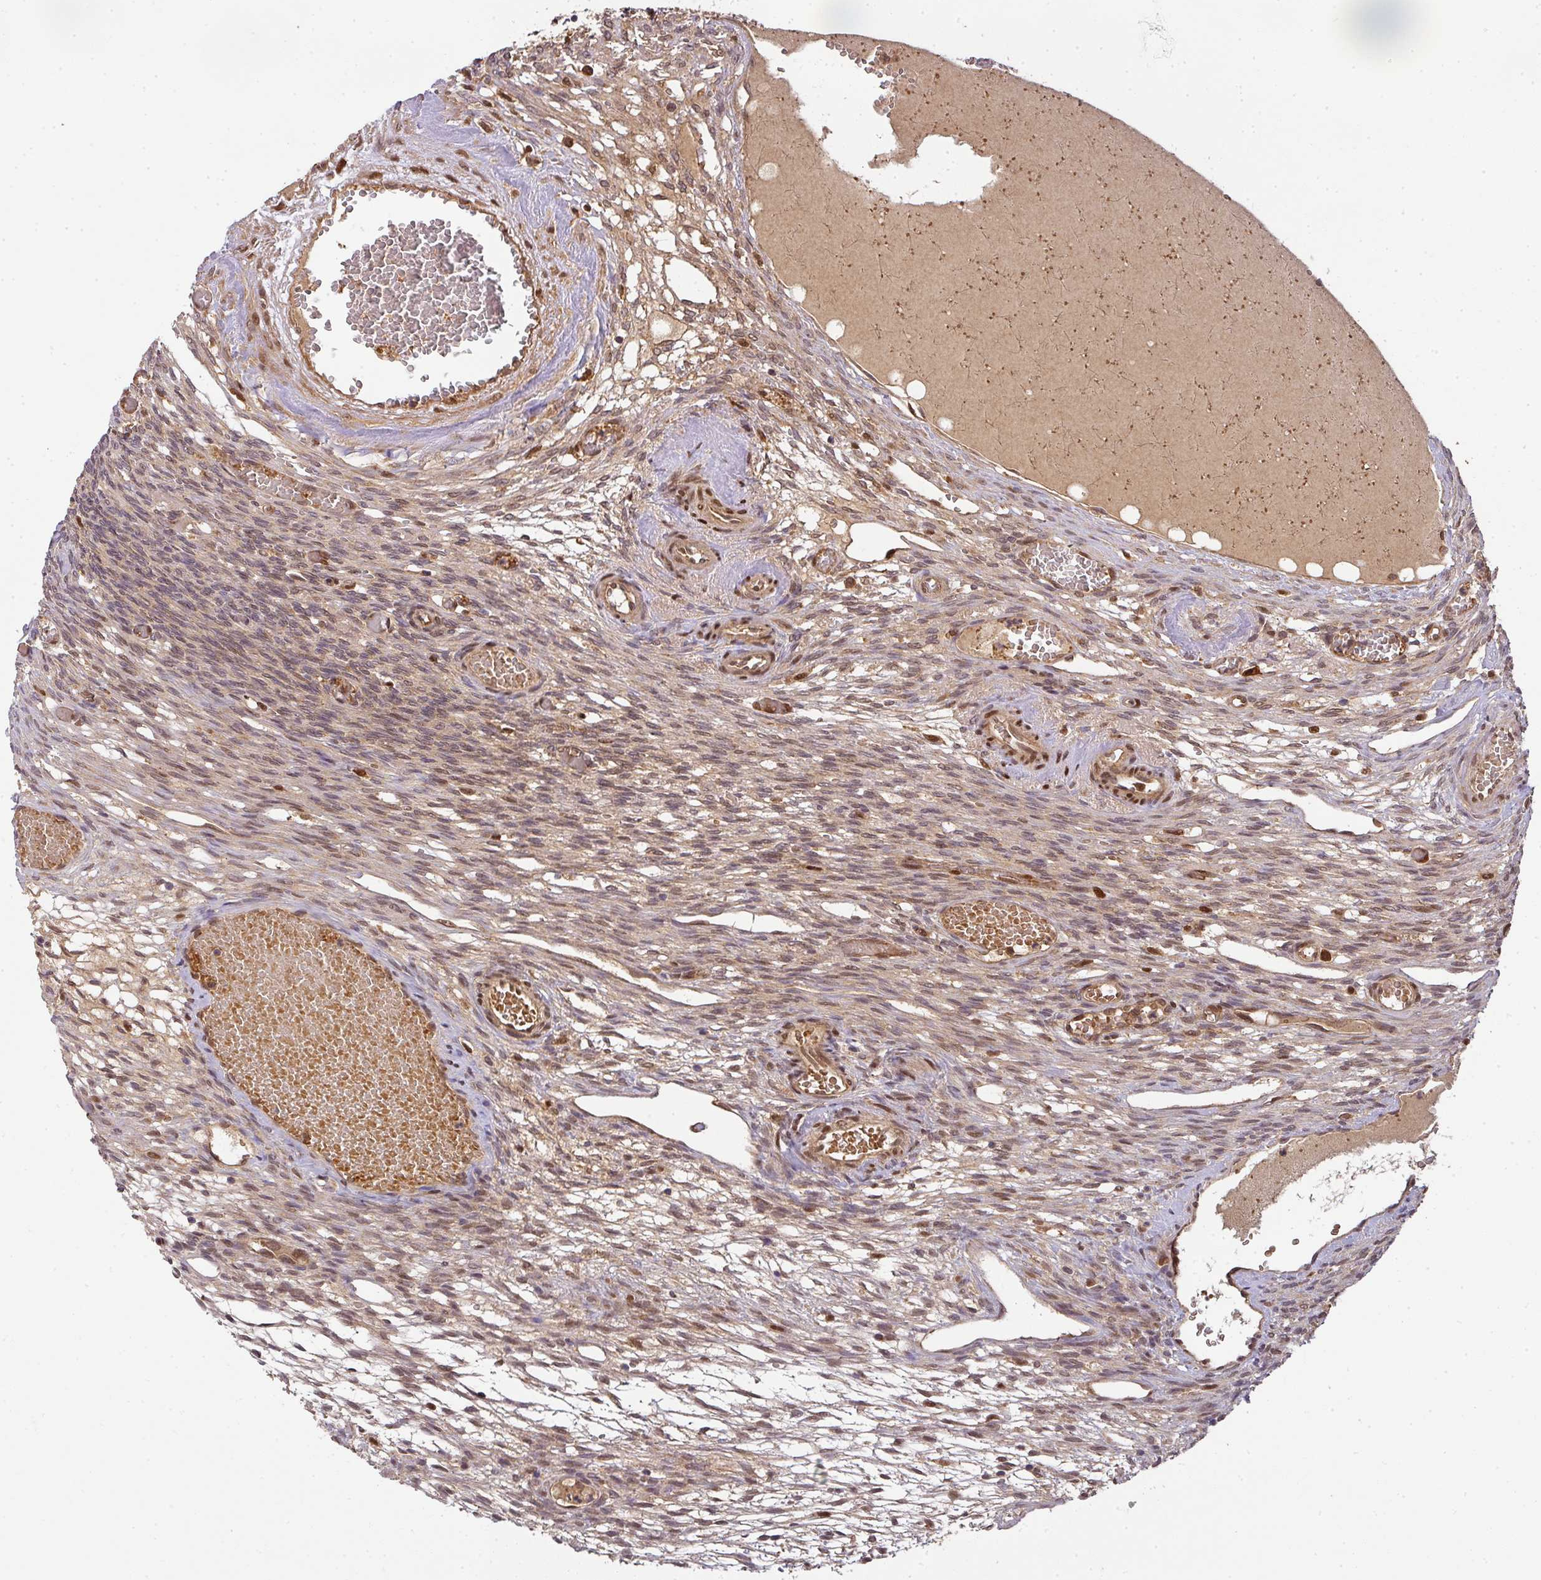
{"staining": {"intensity": "strong", "quantity": ">75%", "location": "cytoplasmic/membranous"}, "tissue": "ovary", "cell_type": "Follicle cells", "image_type": "normal", "snomed": [{"axis": "morphology", "description": "Normal tissue, NOS"}, {"axis": "topography", "description": "Ovary"}], "caption": "Immunohistochemical staining of unremarkable ovary reveals strong cytoplasmic/membranous protein positivity in about >75% of follicle cells.", "gene": "MALSU1", "patient": {"sex": "female", "age": 67}}